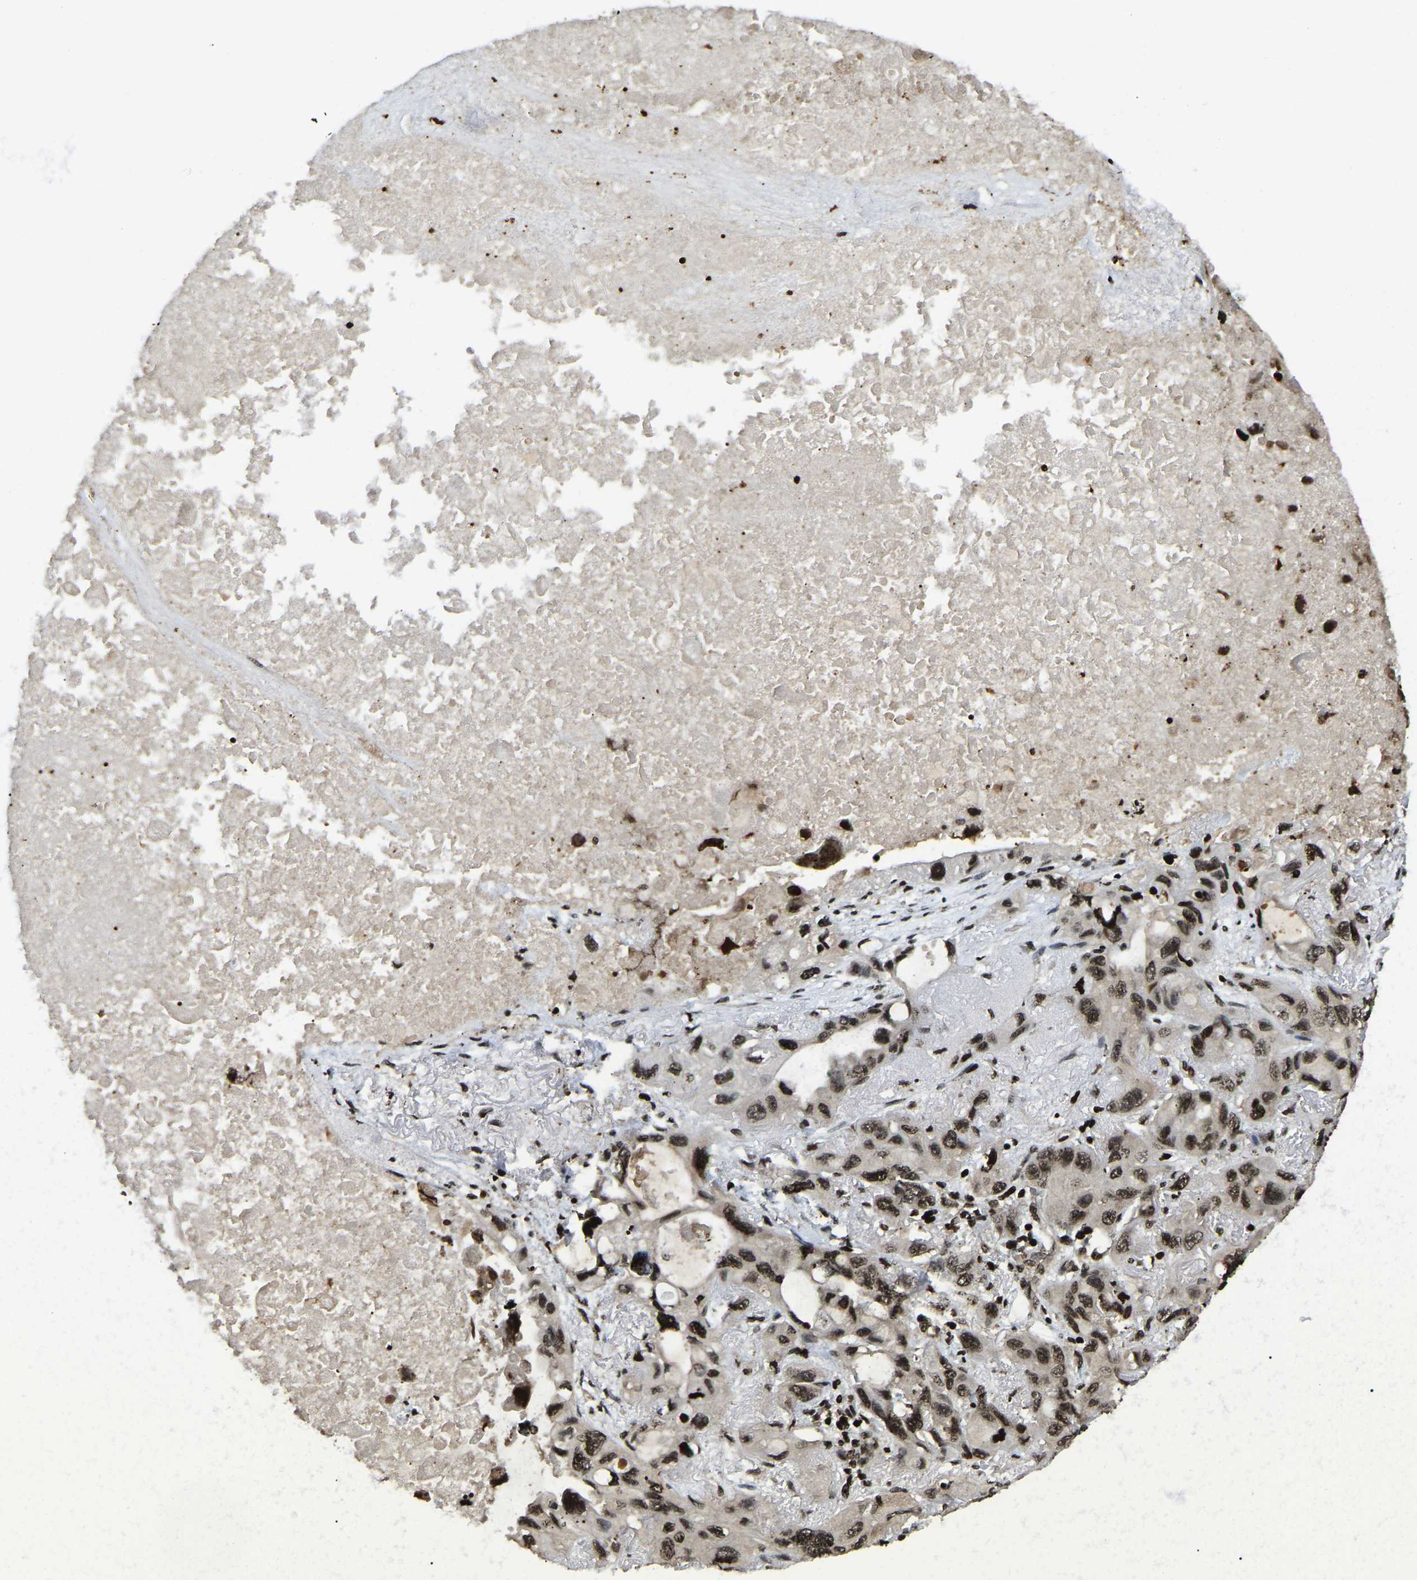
{"staining": {"intensity": "strong", "quantity": ">75%", "location": "nuclear"}, "tissue": "lung cancer", "cell_type": "Tumor cells", "image_type": "cancer", "snomed": [{"axis": "morphology", "description": "Squamous cell carcinoma, NOS"}, {"axis": "topography", "description": "Lung"}], "caption": "Human lung squamous cell carcinoma stained with a protein marker displays strong staining in tumor cells.", "gene": "LRRC61", "patient": {"sex": "female", "age": 73}}